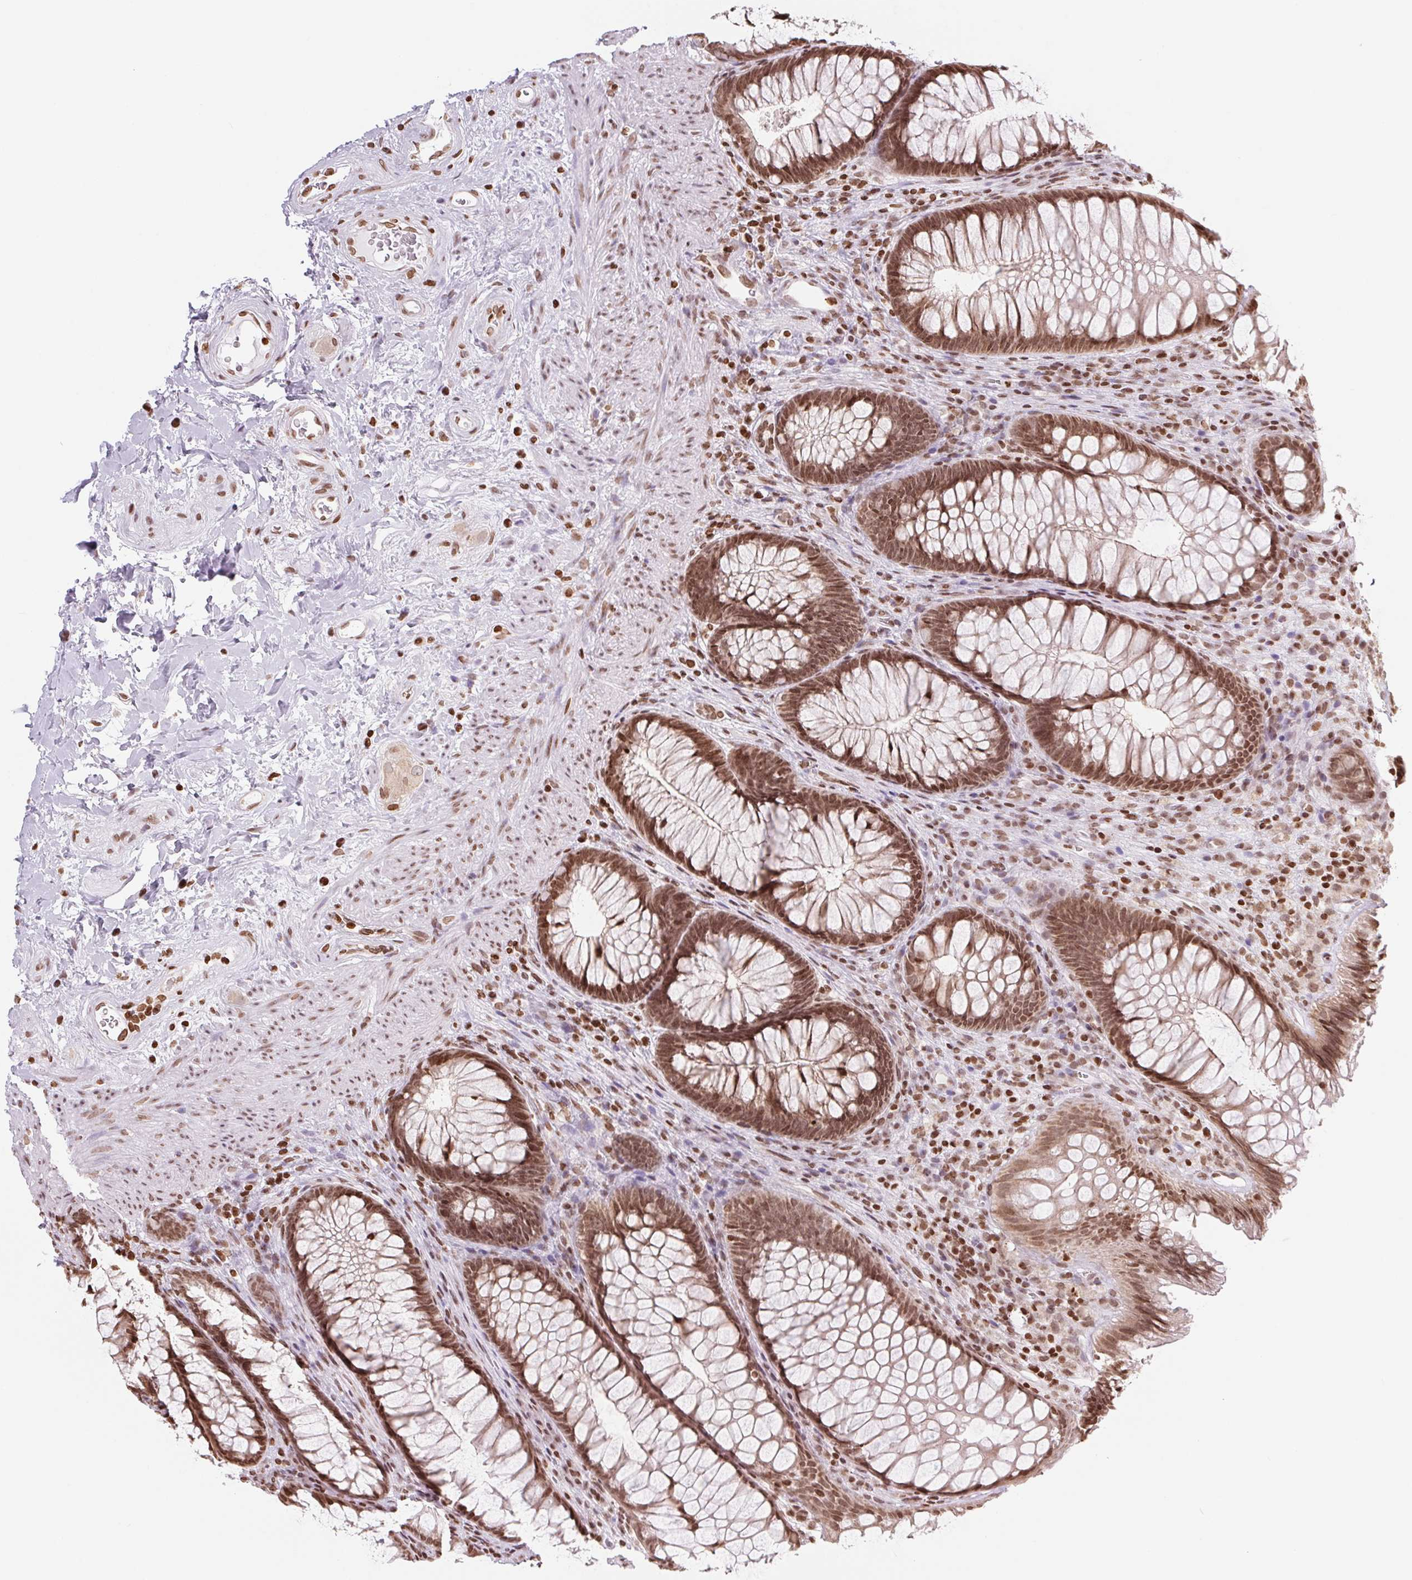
{"staining": {"intensity": "moderate", "quantity": ">75%", "location": "nuclear"}, "tissue": "rectum", "cell_type": "Glandular cells", "image_type": "normal", "snomed": [{"axis": "morphology", "description": "Normal tissue, NOS"}, {"axis": "topography", "description": "Smooth muscle"}, {"axis": "topography", "description": "Rectum"}], "caption": "Moderate nuclear staining is present in approximately >75% of glandular cells in benign rectum.", "gene": "SMIM12", "patient": {"sex": "male", "age": 53}}